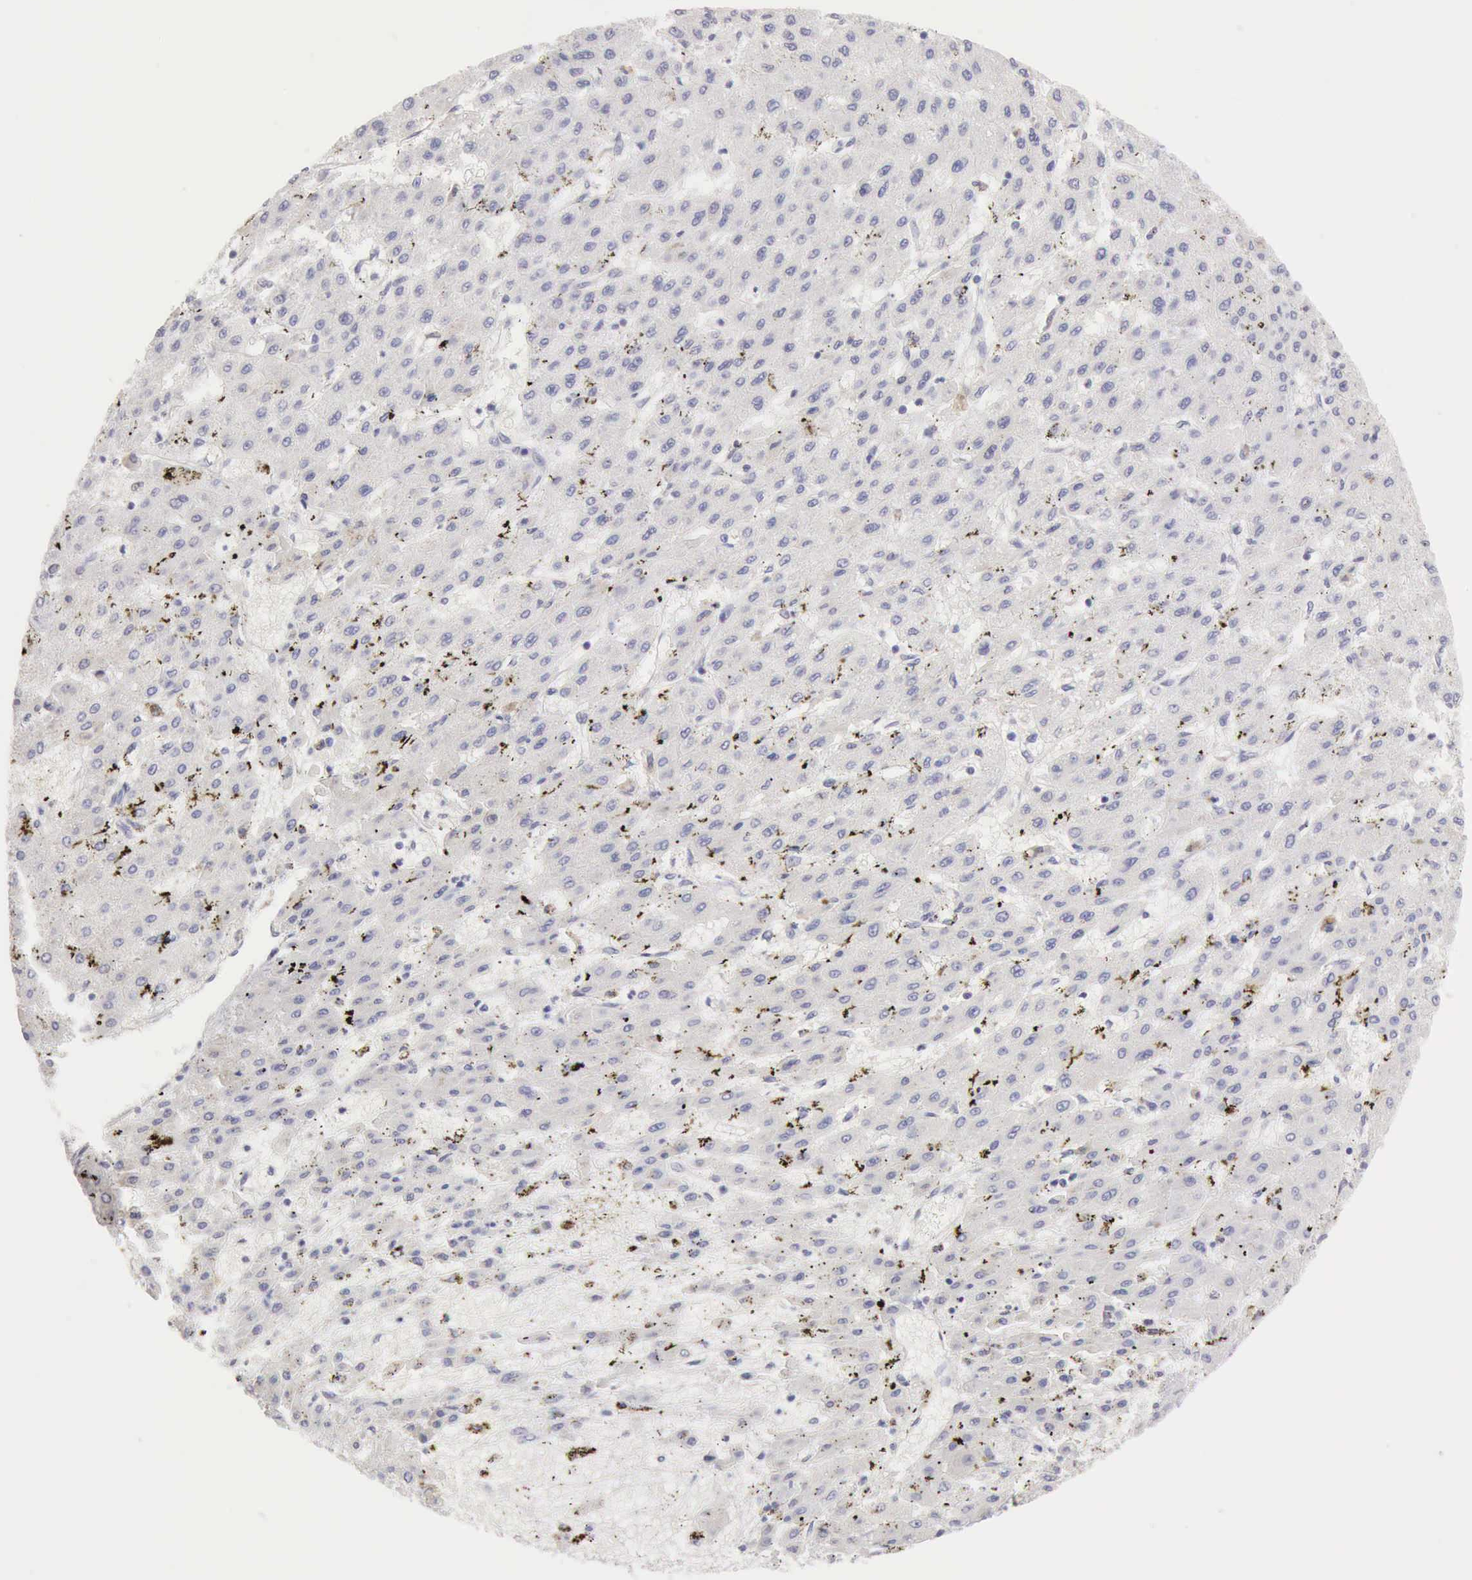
{"staining": {"intensity": "negative", "quantity": "none", "location": "none"}, "tissue": "liver cancer", "cell_type": "Tumor cells", "image_type": "cancer", "snomed": [{"axis": "morphology", "description": "Carcinoma, Hepatocellular, NOS"}, {"axis": "topography", "description": "Liver"}], "caption": "Protein analysis of hepatocellular carcinoma (liver) demonstrates no significant staining in tumor cells.", "gene": "RNASE1", "patient": {"sex": "female", "age": 52}}